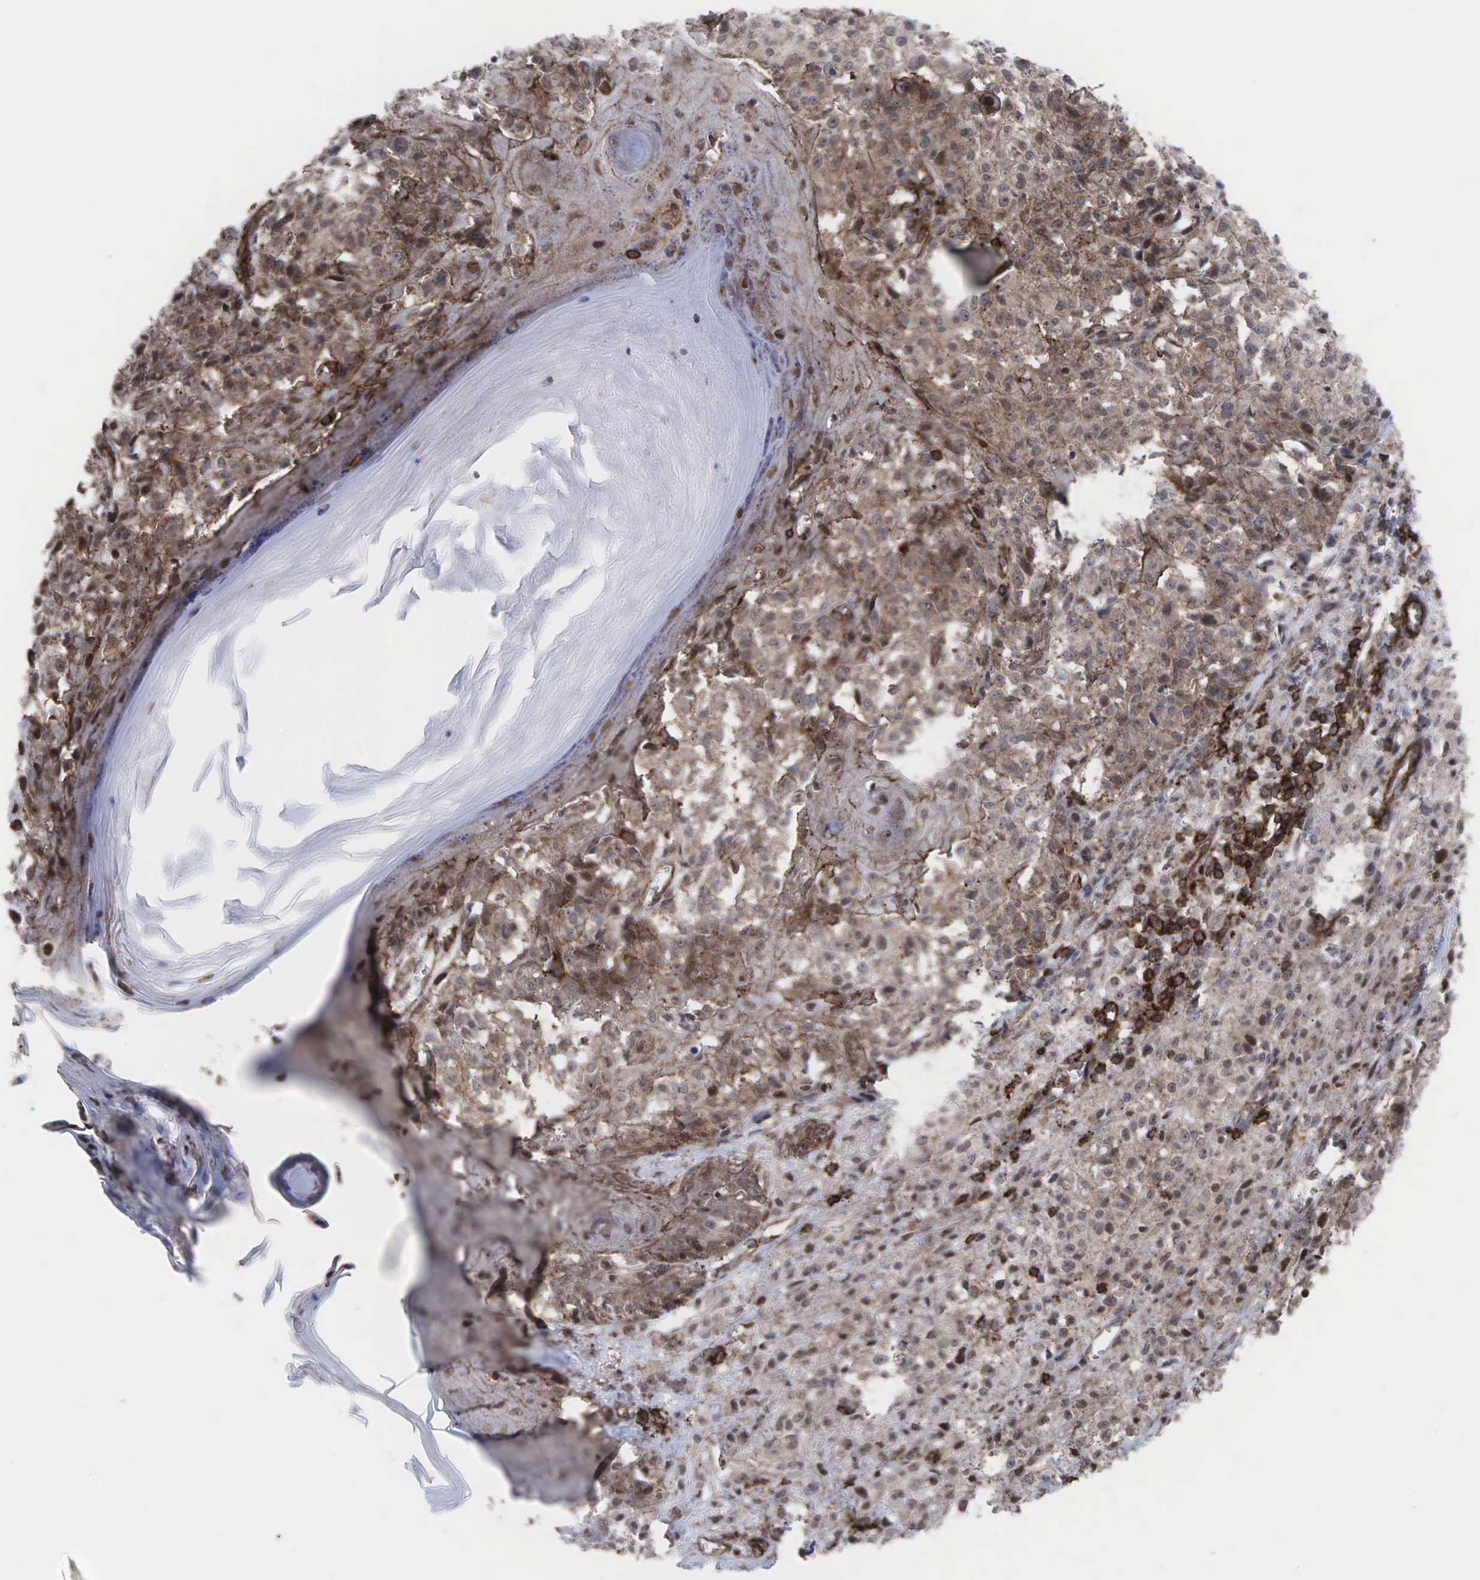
{"staining": {"intensity": "weak", "quantity": ">75%", "location": "cytoplasmic/membranous"}, "tissue": "melanoma", "cell_type": "Tumor cells", "image_type": "cancer", "snomed": [{"axis": "morphology", "description": "Malignant melanoma, NOS"}, {"axis": "topography", "description": "Skin"}], "caption": "IHC of human melanoma reveals low levels of weak cytoplasmic/membranous staining in about >75% of tumor cells.", "gene": "GPRASP1", "patient": {"sex": "male", "age": 80}}